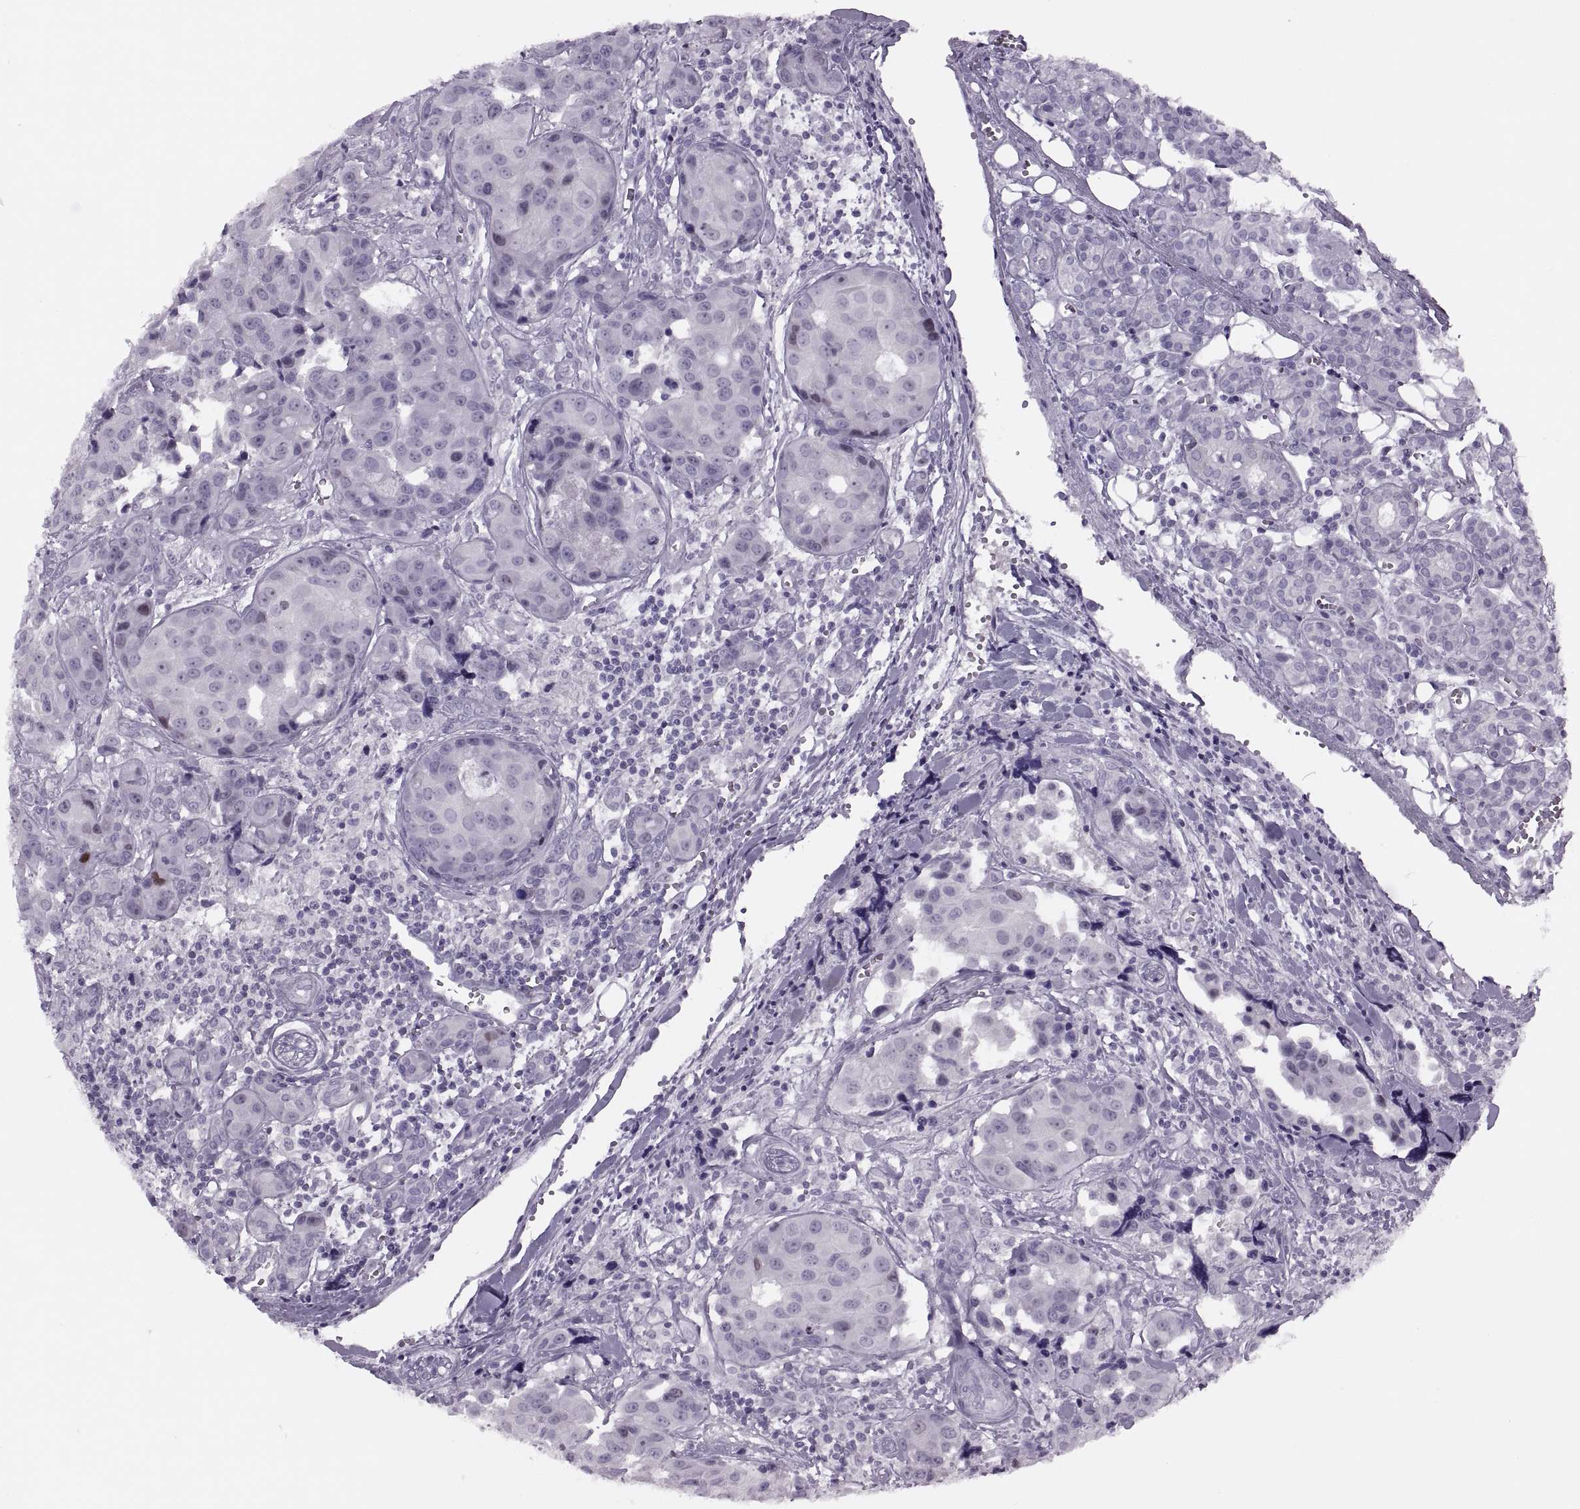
{"staining": {"intensity": "negative", "quantity": "none", "location": "none"}, "tissue": "head and neck cancer", "cell_type": "Tumor cells", "image_type": "cancer", "snomed": [{"axis": "morphology", "description": "Adenocarcinoma, NOS"}, {"axis": "topography", "description": "Head-Neck"}], "caption": "This is an immunohistochemistry (IHC) histopathology image of head and neck cancer. There is no staining in tumor cells.", "gene": "FAM24A", "patient": {"sex": "male", "age": 76}}